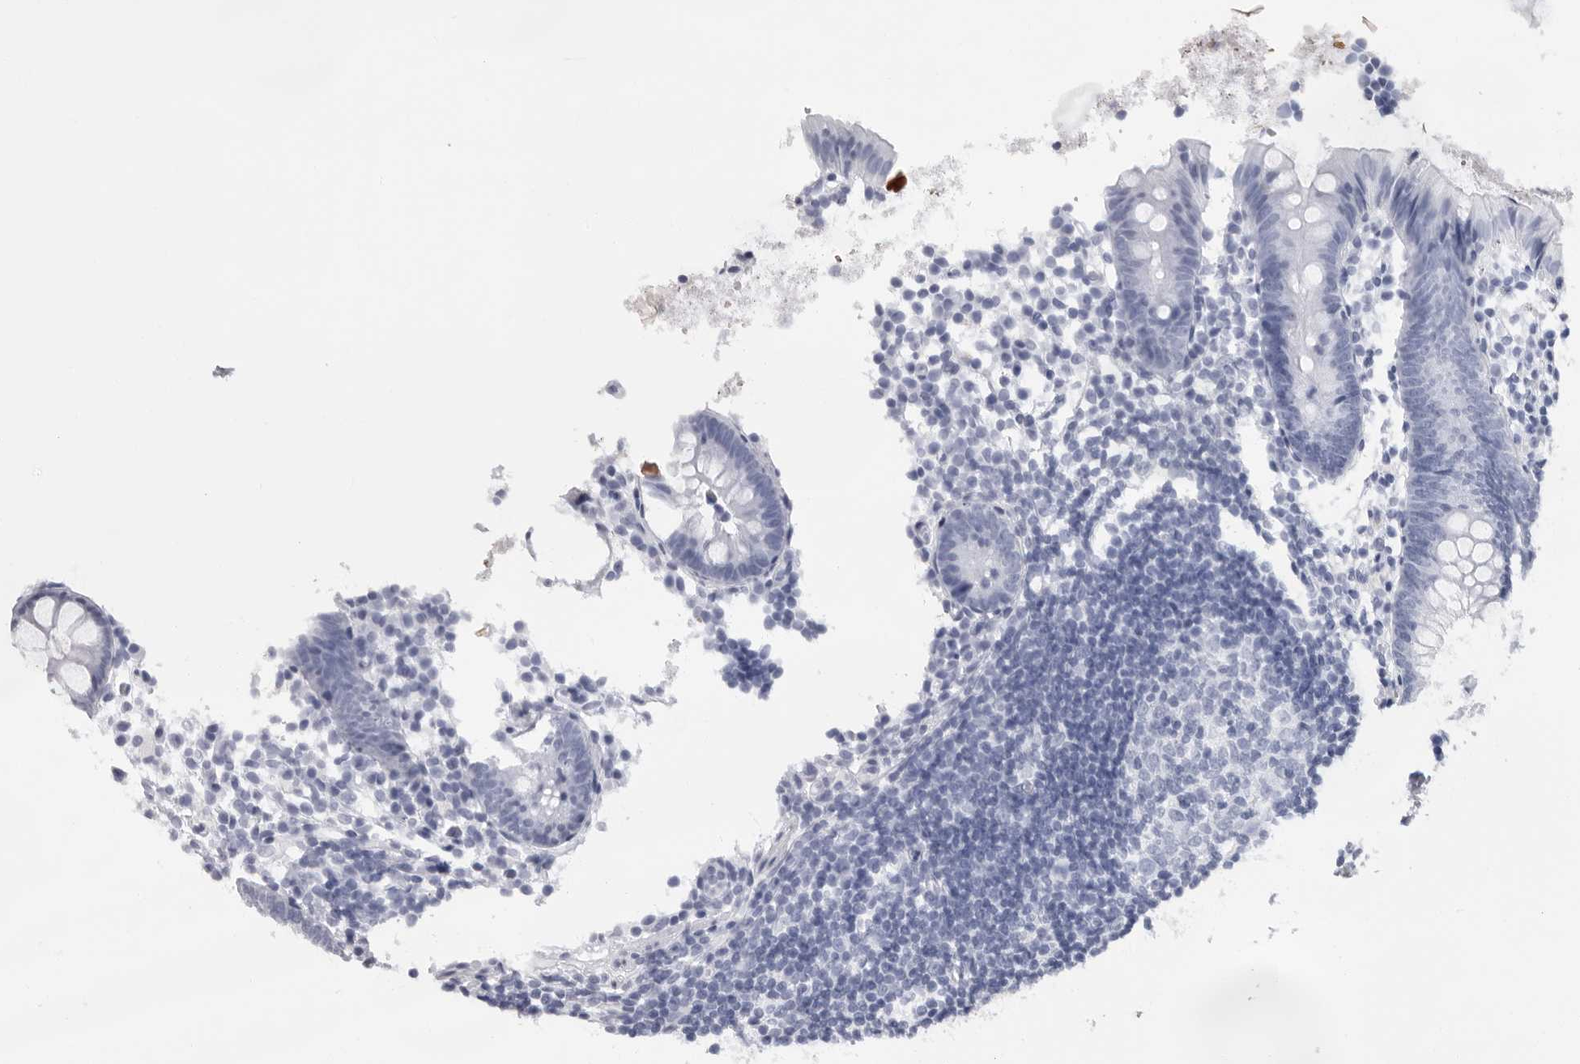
{"staining": {"intensity": "negative", "quantity": "none", "location": "none"}, "tissue": "appendix", "cell_type": "Glandular cells", "image_type": "normal", "snomed": [{"axis": "morphology", "description": "Normal tissue, NOS"}, {"axis": "topography", "description": "Appendix"}], "caption": "Appendix stained for a protein using immunohistochemistry (IHC) demonstrates no expression glandular cells.", "gene": "USP1", "patient": {"sex": "female", "age": 20}}